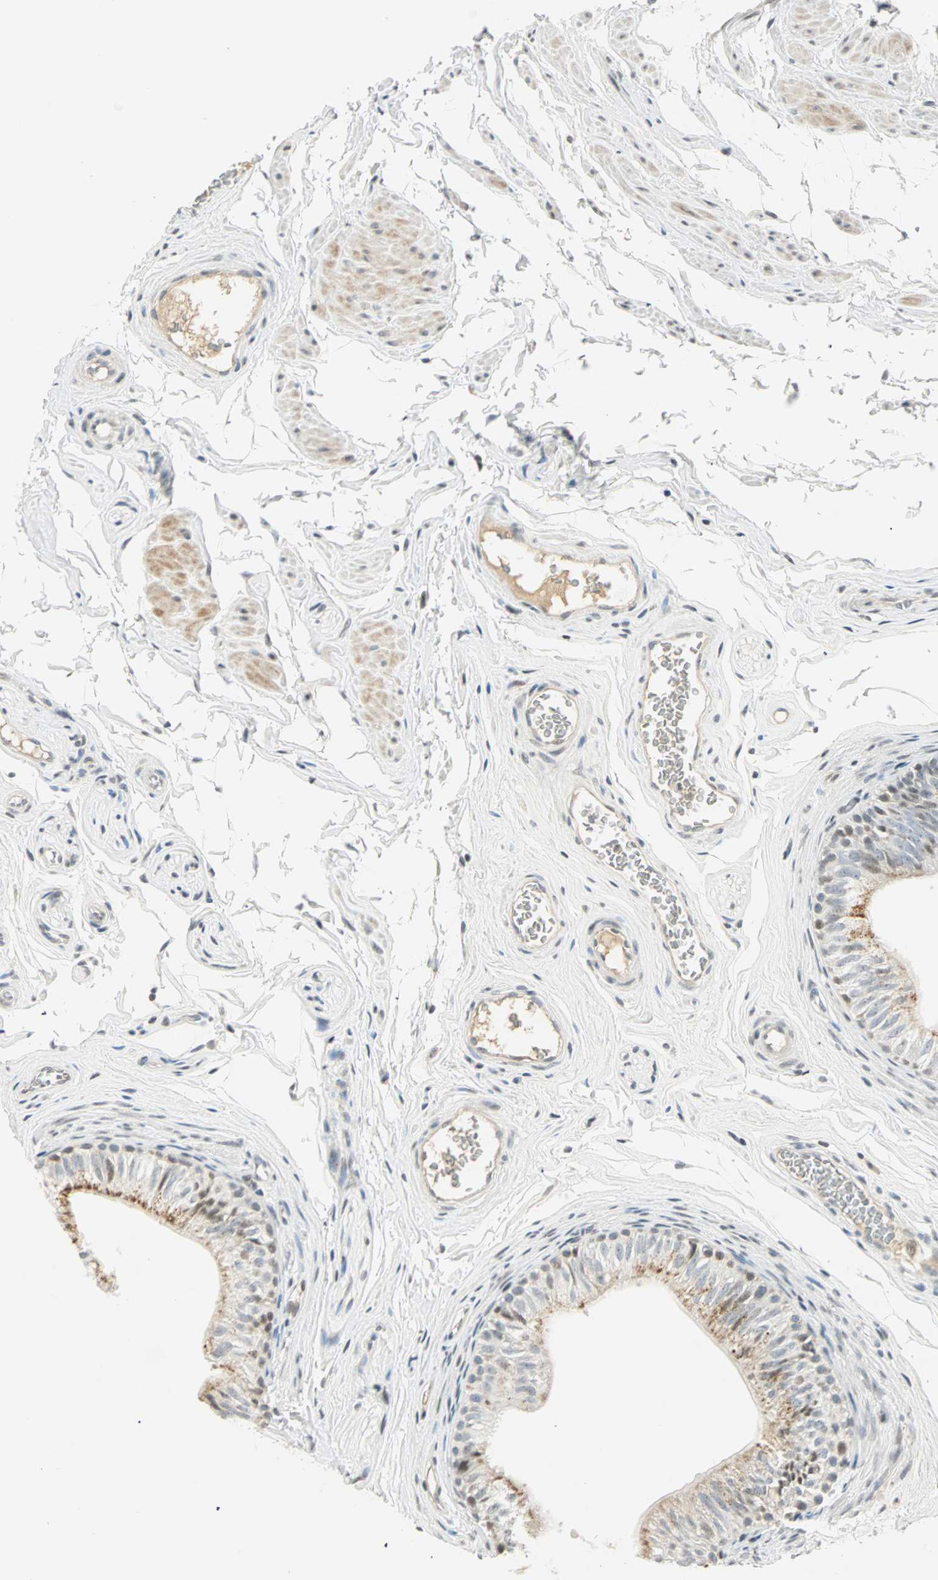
{"staining": {"intensity": "weak", "quantity": "<25%", "location": "cytoplasmic/membranous,nuclear"}, "tissue": "epididymis", "cell_type": "Glandular cells", "image_type": "normal", "snomed": [{"axis": "morphology", "description": "Normal tissue, NOS"}, {"axis": "topography", "description": "Testis"}, {"axis": "topography", "description": "Epididymis"}], "caption": "High magnification brightfield microscopy of benign epididymis stained with DAB (brown) and counterstained with hematoxylin (blue): glandular cells show no significant staining. The staining is performed using DAB brown chromogen with nuclei counter-stained in using hematoxylin.", "gene": "SMAD3", "patient": {"sex": "male", "age": 36}}